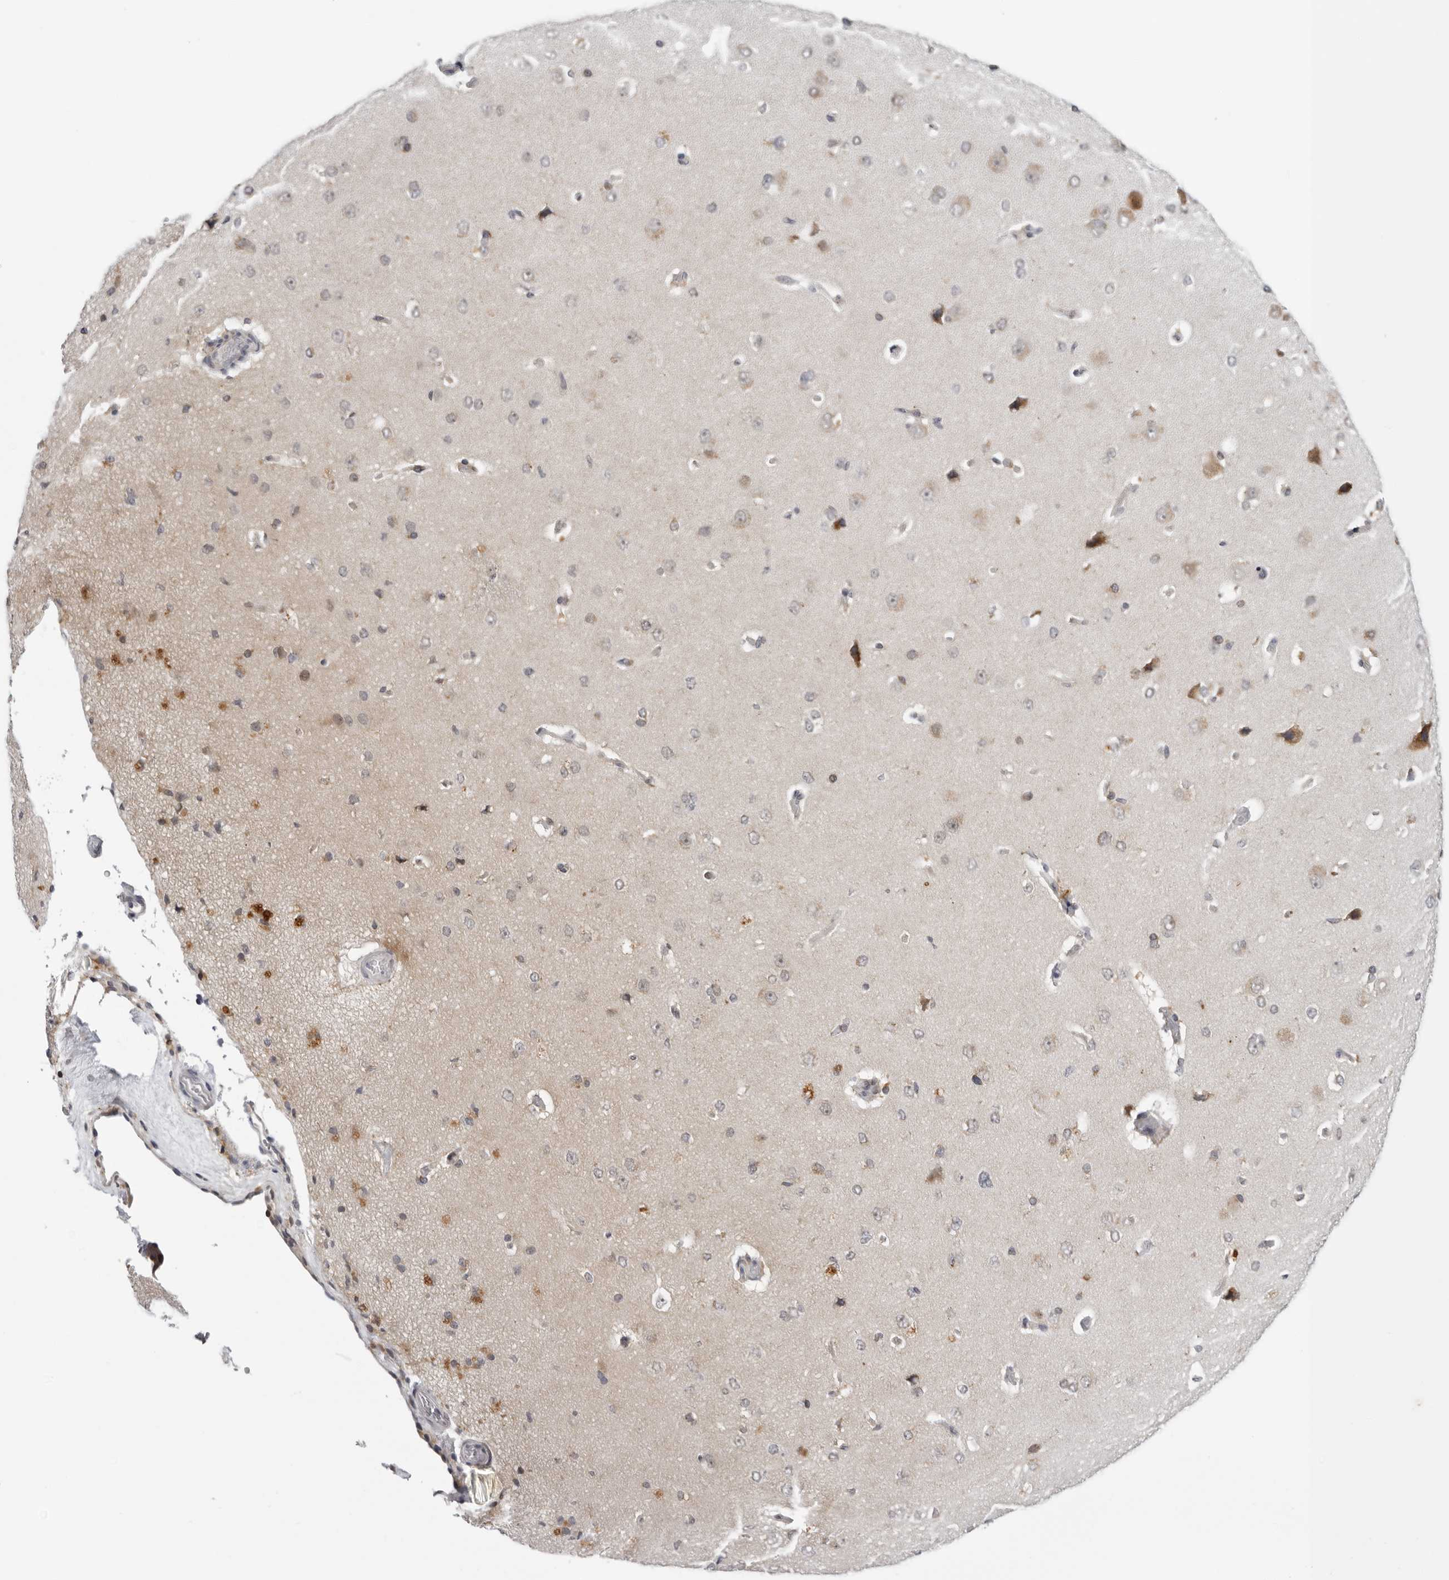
{"staining": {"intensity": "negative", "quantity": "none", "location": "none"}, "tissue": "cerebral cortex", "cell_type": "Endothelial cells", "image_type": "normal", "snomed": [{"axis": "morphology", "description": "Normal tissue, NOS"}, {"axis": "topography", "description": "Cerebral cortex"}], "caption": "This is an immunohistochemistry image of unremarkable human cerebral cortex. There is no positivity in endothelial cells.", "gene": "CPT2", "patient": {"sex": "male", "age": 62}}